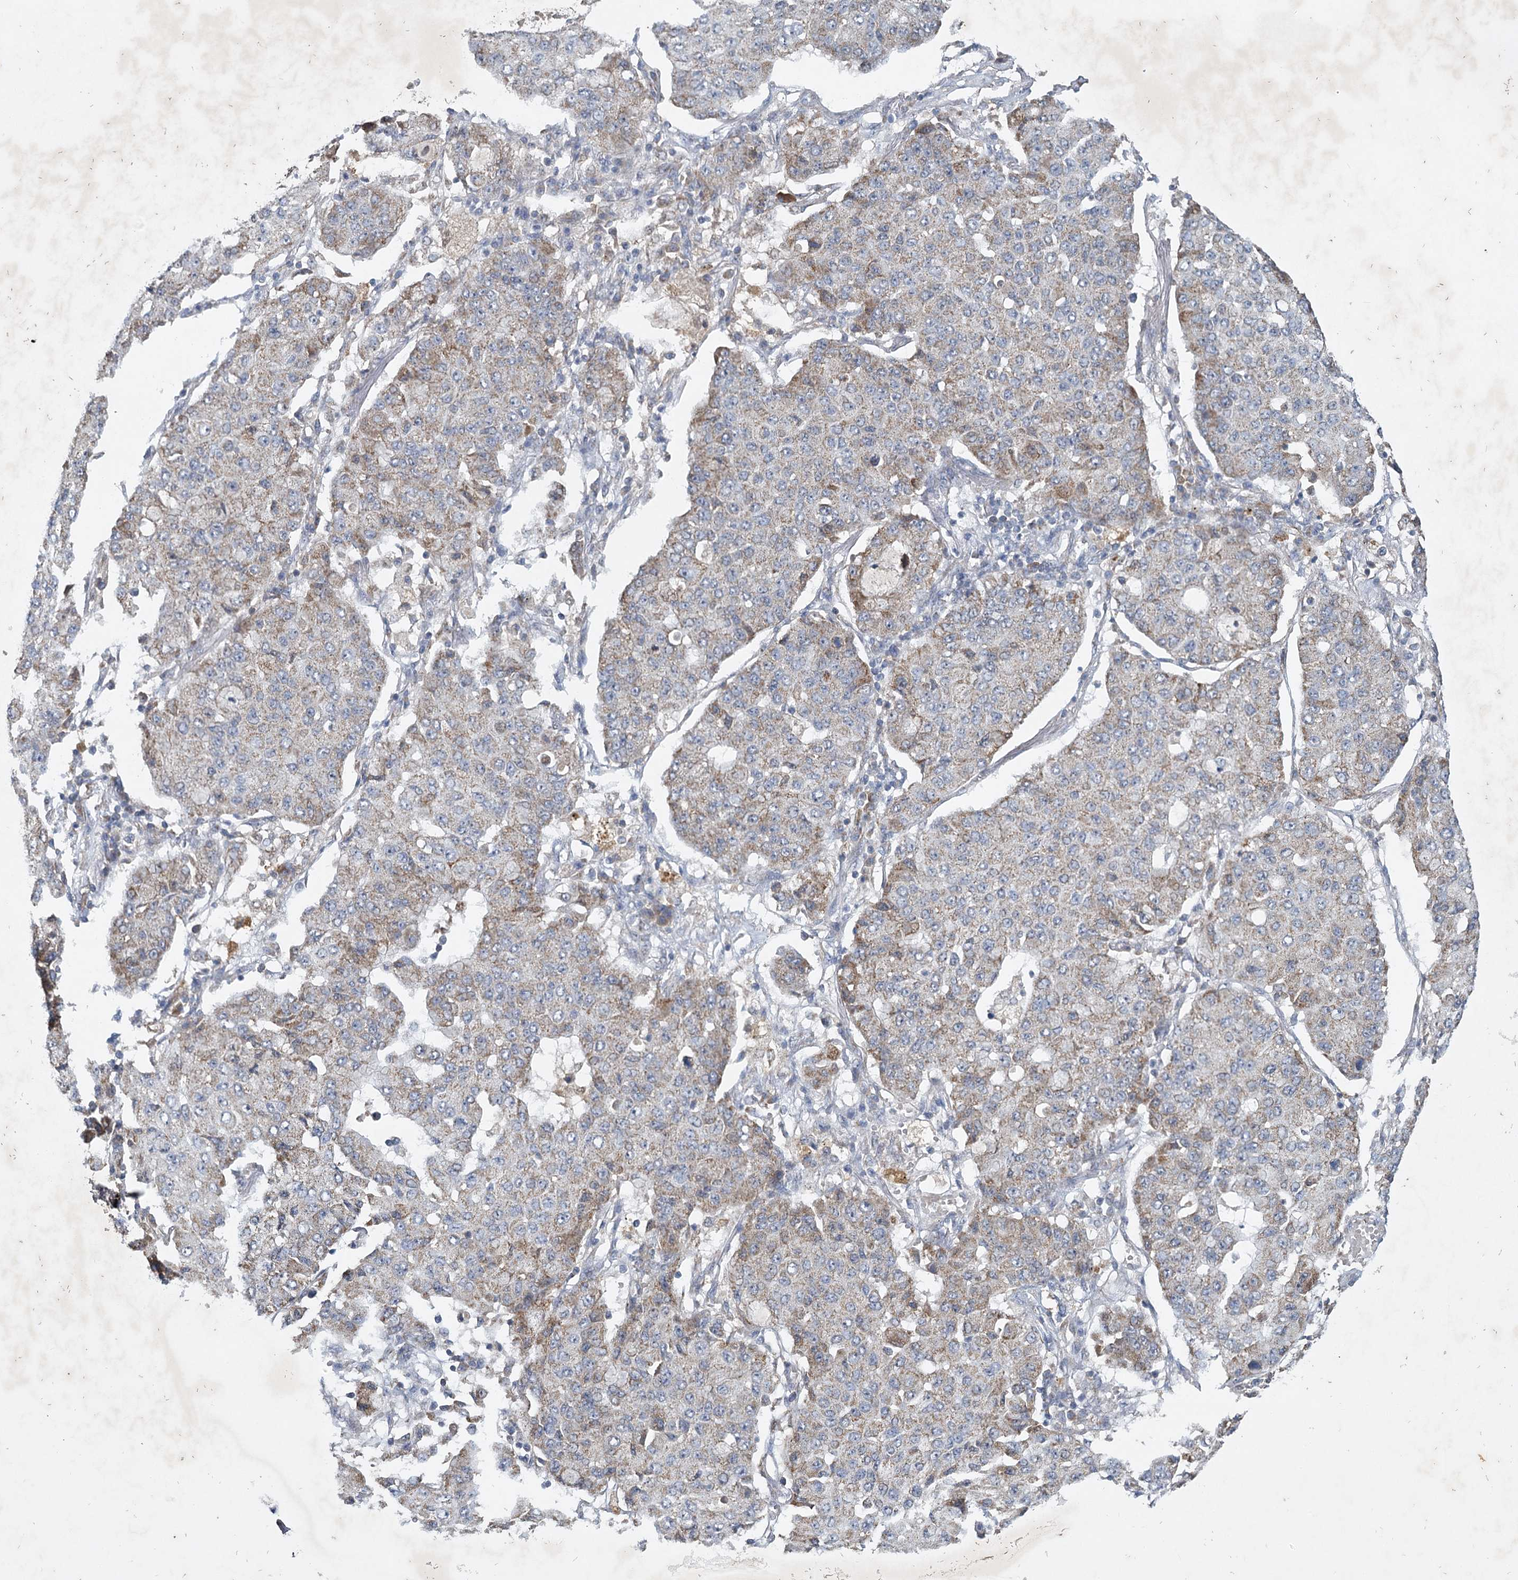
{"staining": {"intensity": "weak", "quantity": "<25%", "location": "cytoplasmic/membranous"}, "tissue": "lung cancer", "cell_type": "Tumor cells", "image_type": "cancer", "snomed": [{"axis": "morphology", "description": "Squamous cell carcinoma, NOS"}, {"axis": "topography", "description": "Lung"}], "caption": "The immunohistochemistry (IHC) micrograph has no significant expression in tumor cells of lung cancer (squamous cell carcinoma) tissue.", "gene": "MRPL44", "patient": {"sex": "male", "age": 74}}